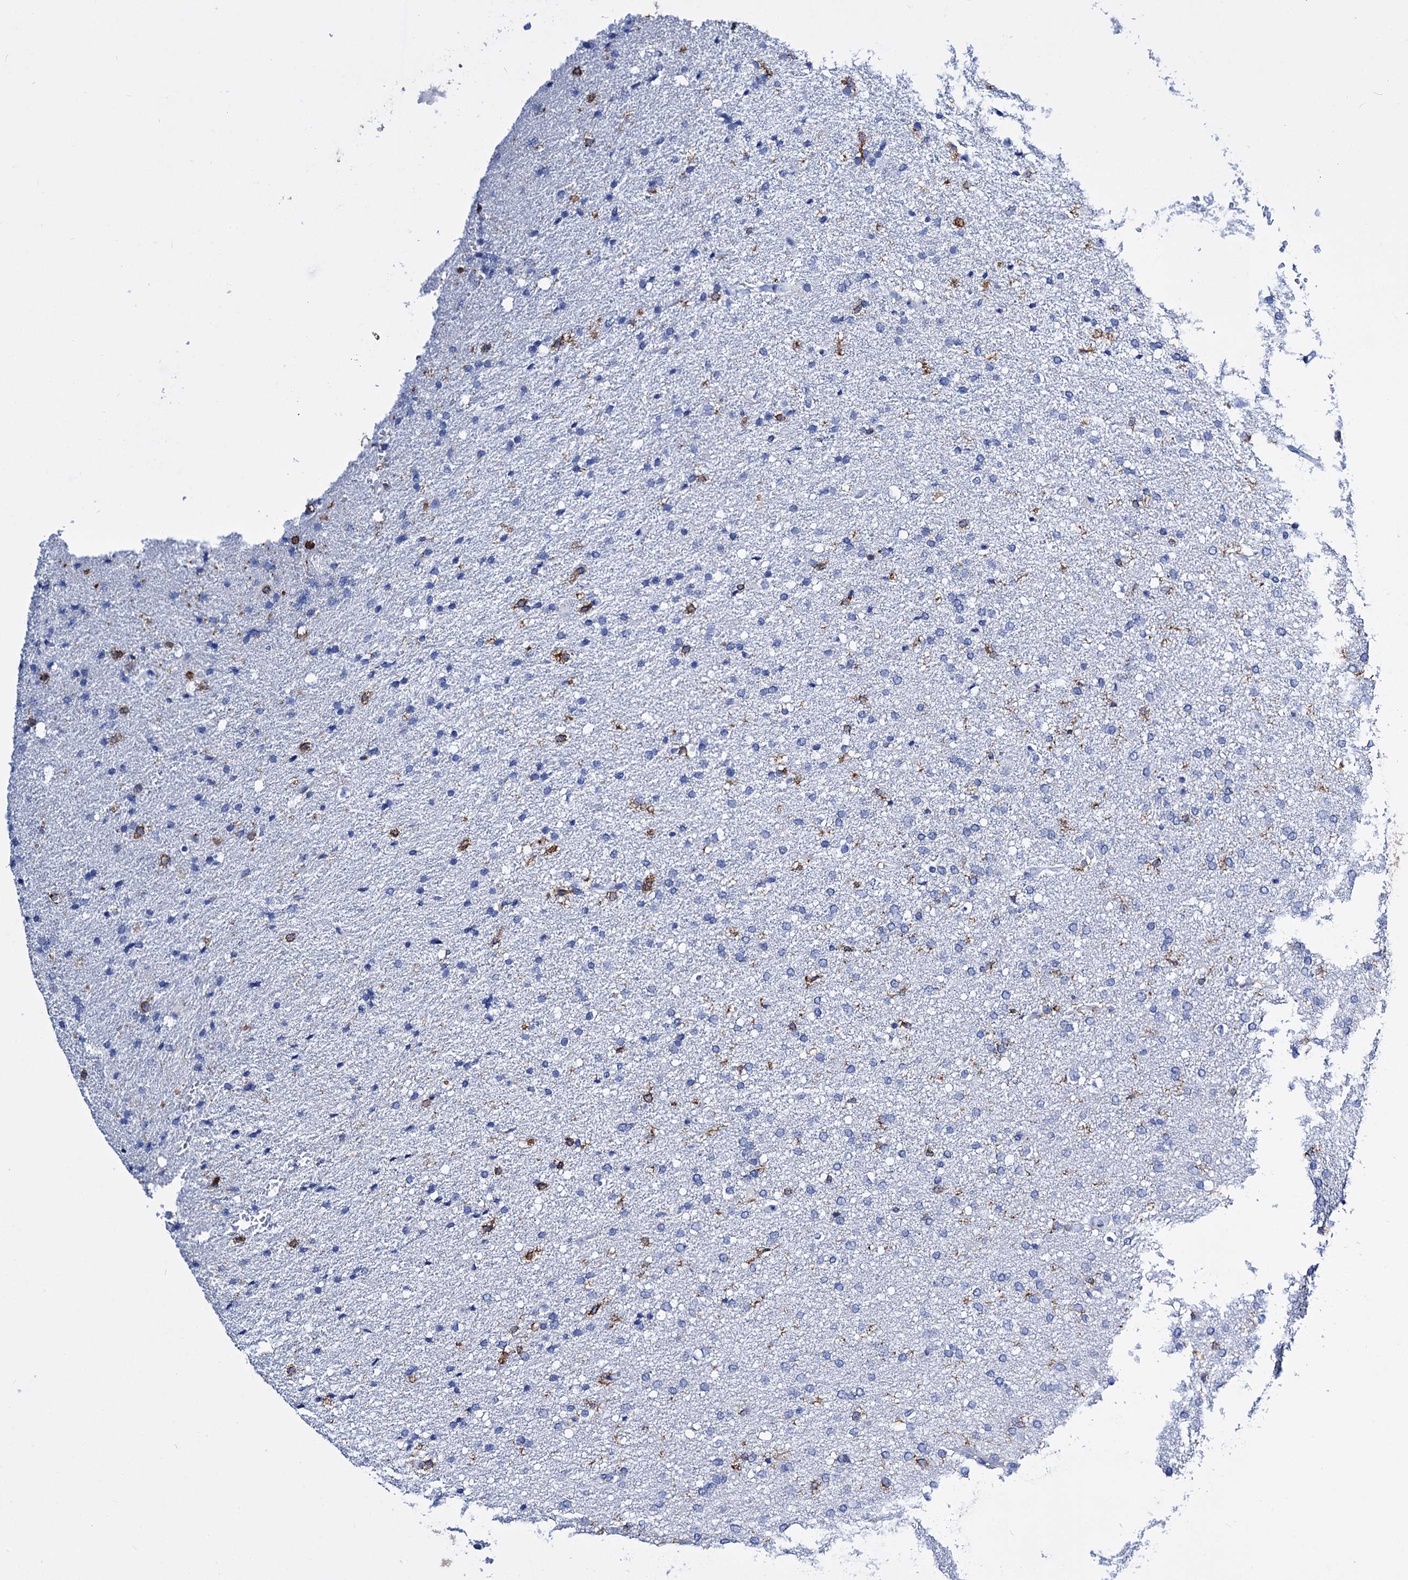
{"staining": {"intensity": "negative", "quantity": "none", "location": "none"}, "tissue": "glioma", "cell_type": "Tumor cells", "image_type": "cancer", "snomed": [{"axis": "morphology", "description": "Glioma, malignant, High grade"}, {"axis": "topography", "description": "Brain"}], "caption": "DAB (3,3'-diaminobenzidine) immunohistochemical staining of high-grade glioma (malignant) displays no significant positivity in tumor cells. Nuclei are stained in blue.", "gene": "DEF6", "patient": {"sex": "male", "age": 72}}